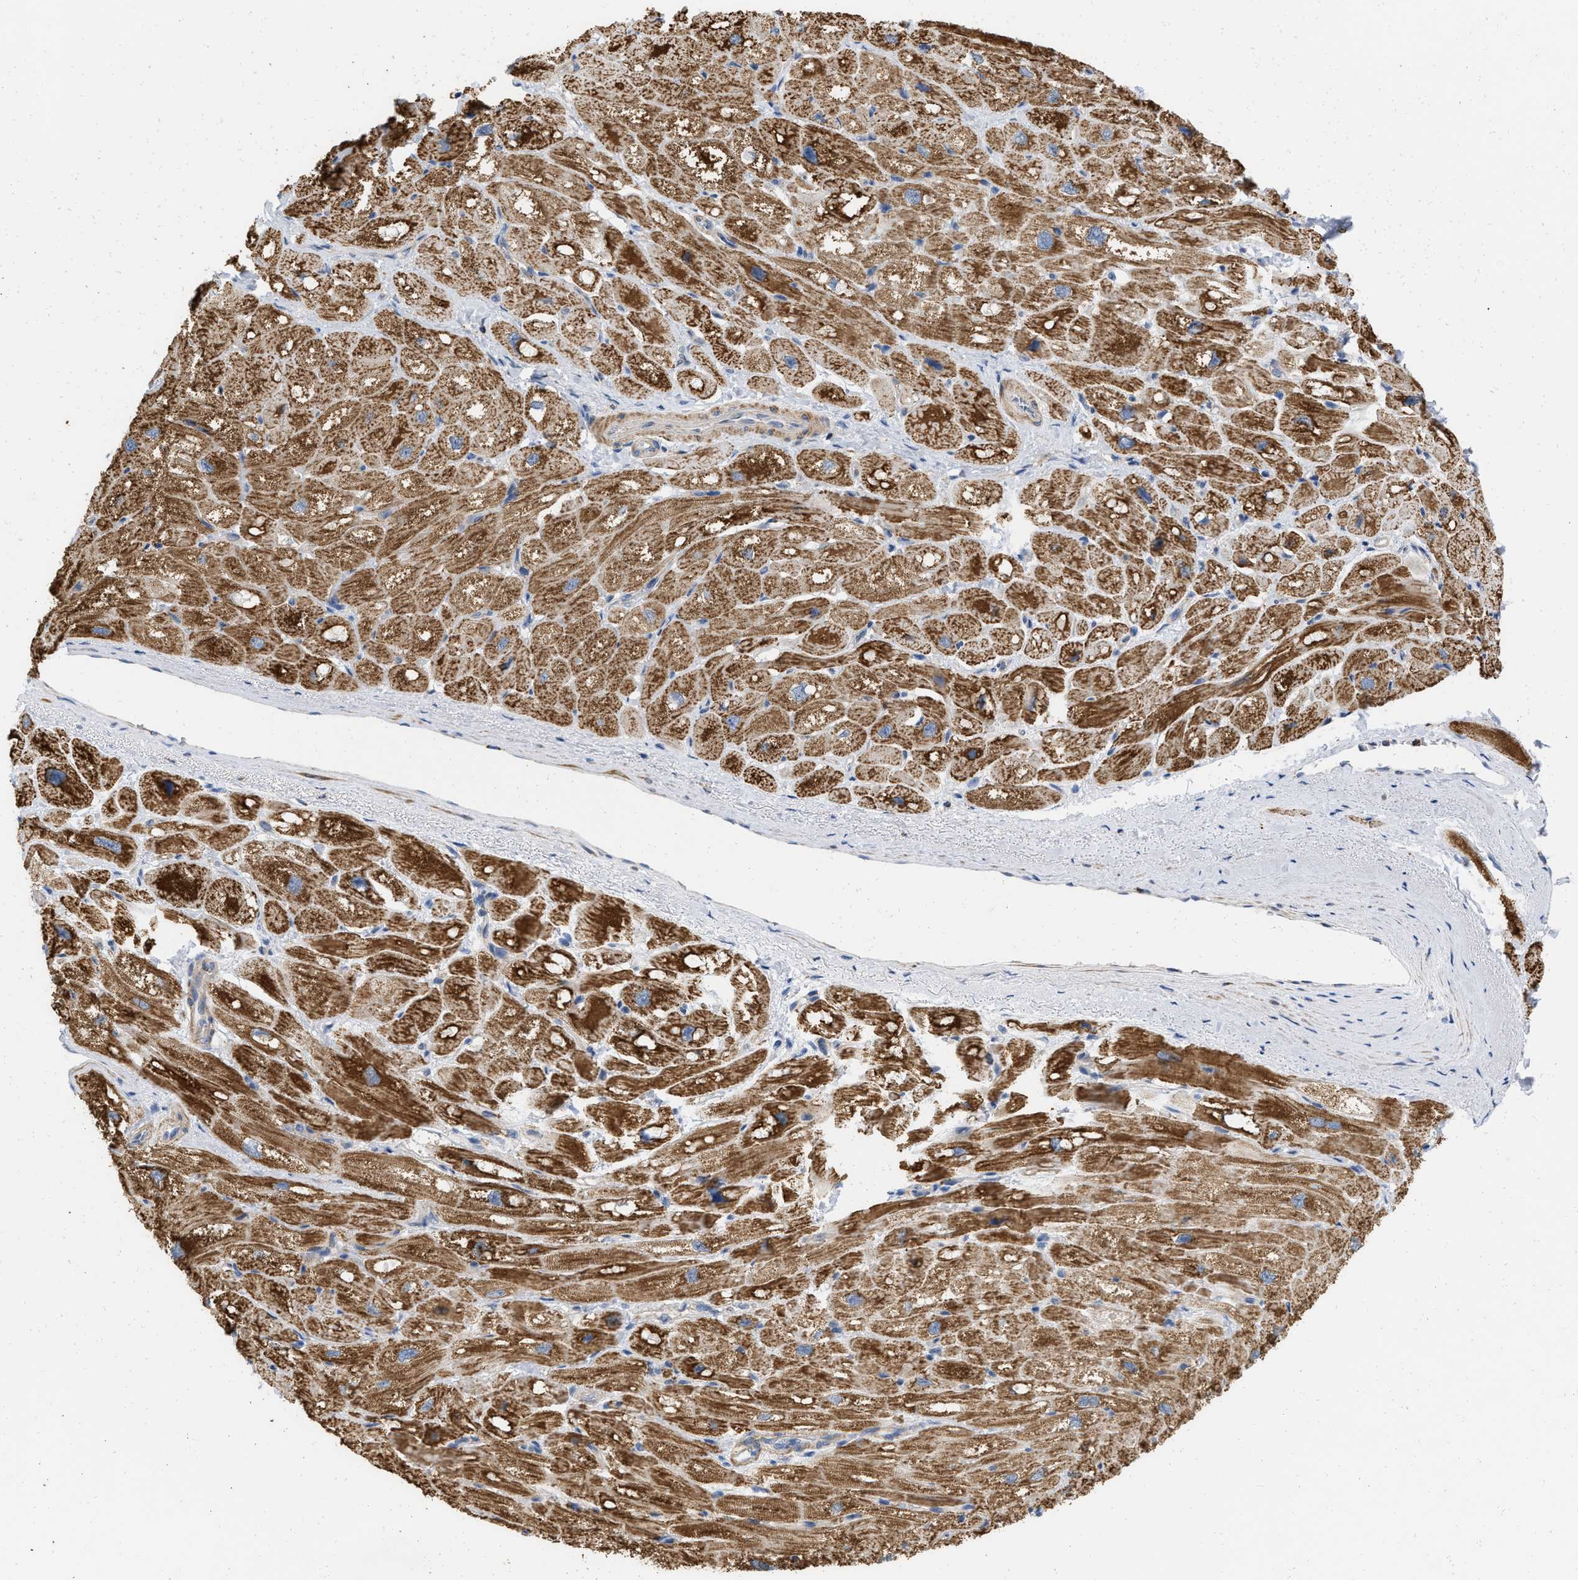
{"staining": {"intensity": "strong", "quantity": ">75%", "location": "cytoplasmic/membranous"}, "tissue": "heart muscle", "cell_type": "Cardiomyocytes", "image_type": "normal", "snomed": [{"axis": "morphology", "description": "Normal tissue, NOS"}, {"axis": "topography", "description": "Heart"}], "caption": "Immunohistochemical staining of benign heart muscle exhibits high levels of strong cytoplasmic/membranous expression in approximately >75% of cardiomyocytes.", "gene": "GRB10", "patient": {"sex": "male", "age": 49}}